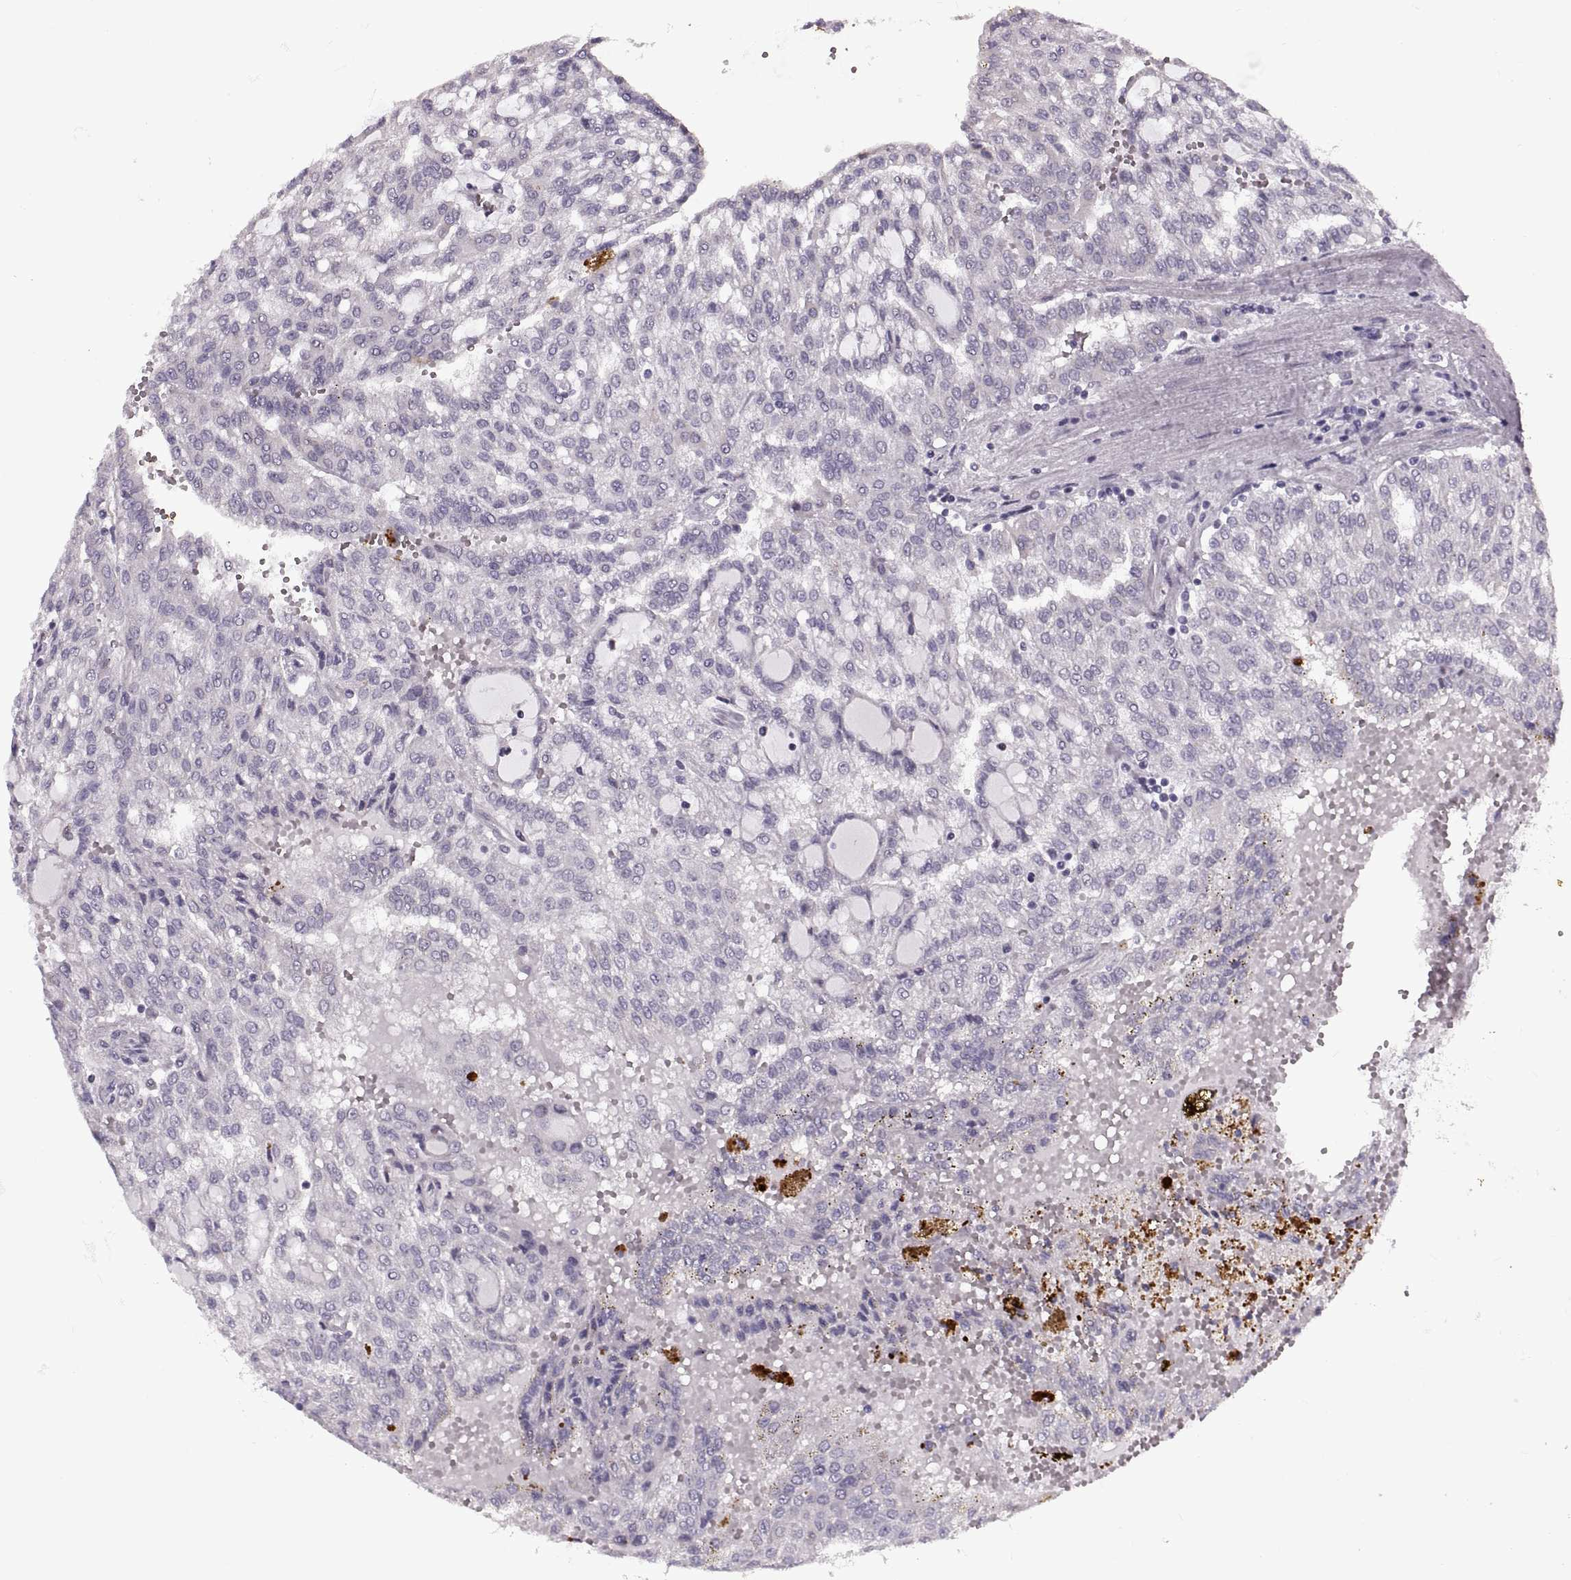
{"staining": {"intensity": "negative", "quantity": "none", "location": "none"}, "tissue": "renal cancer", "cell_type": "Tumor cells", "image_type": "cancer", "snomed": [{"axis": "morphology", "description": "Adenocarcinoma, NOS"}, {"axis": "topography", "description": "Kidney"}], "caption": "IHC of renal cancer displays no positivity in tumor cells.", "gene": "PRSS37", "patient": {"sex": "male", "age": 63}}